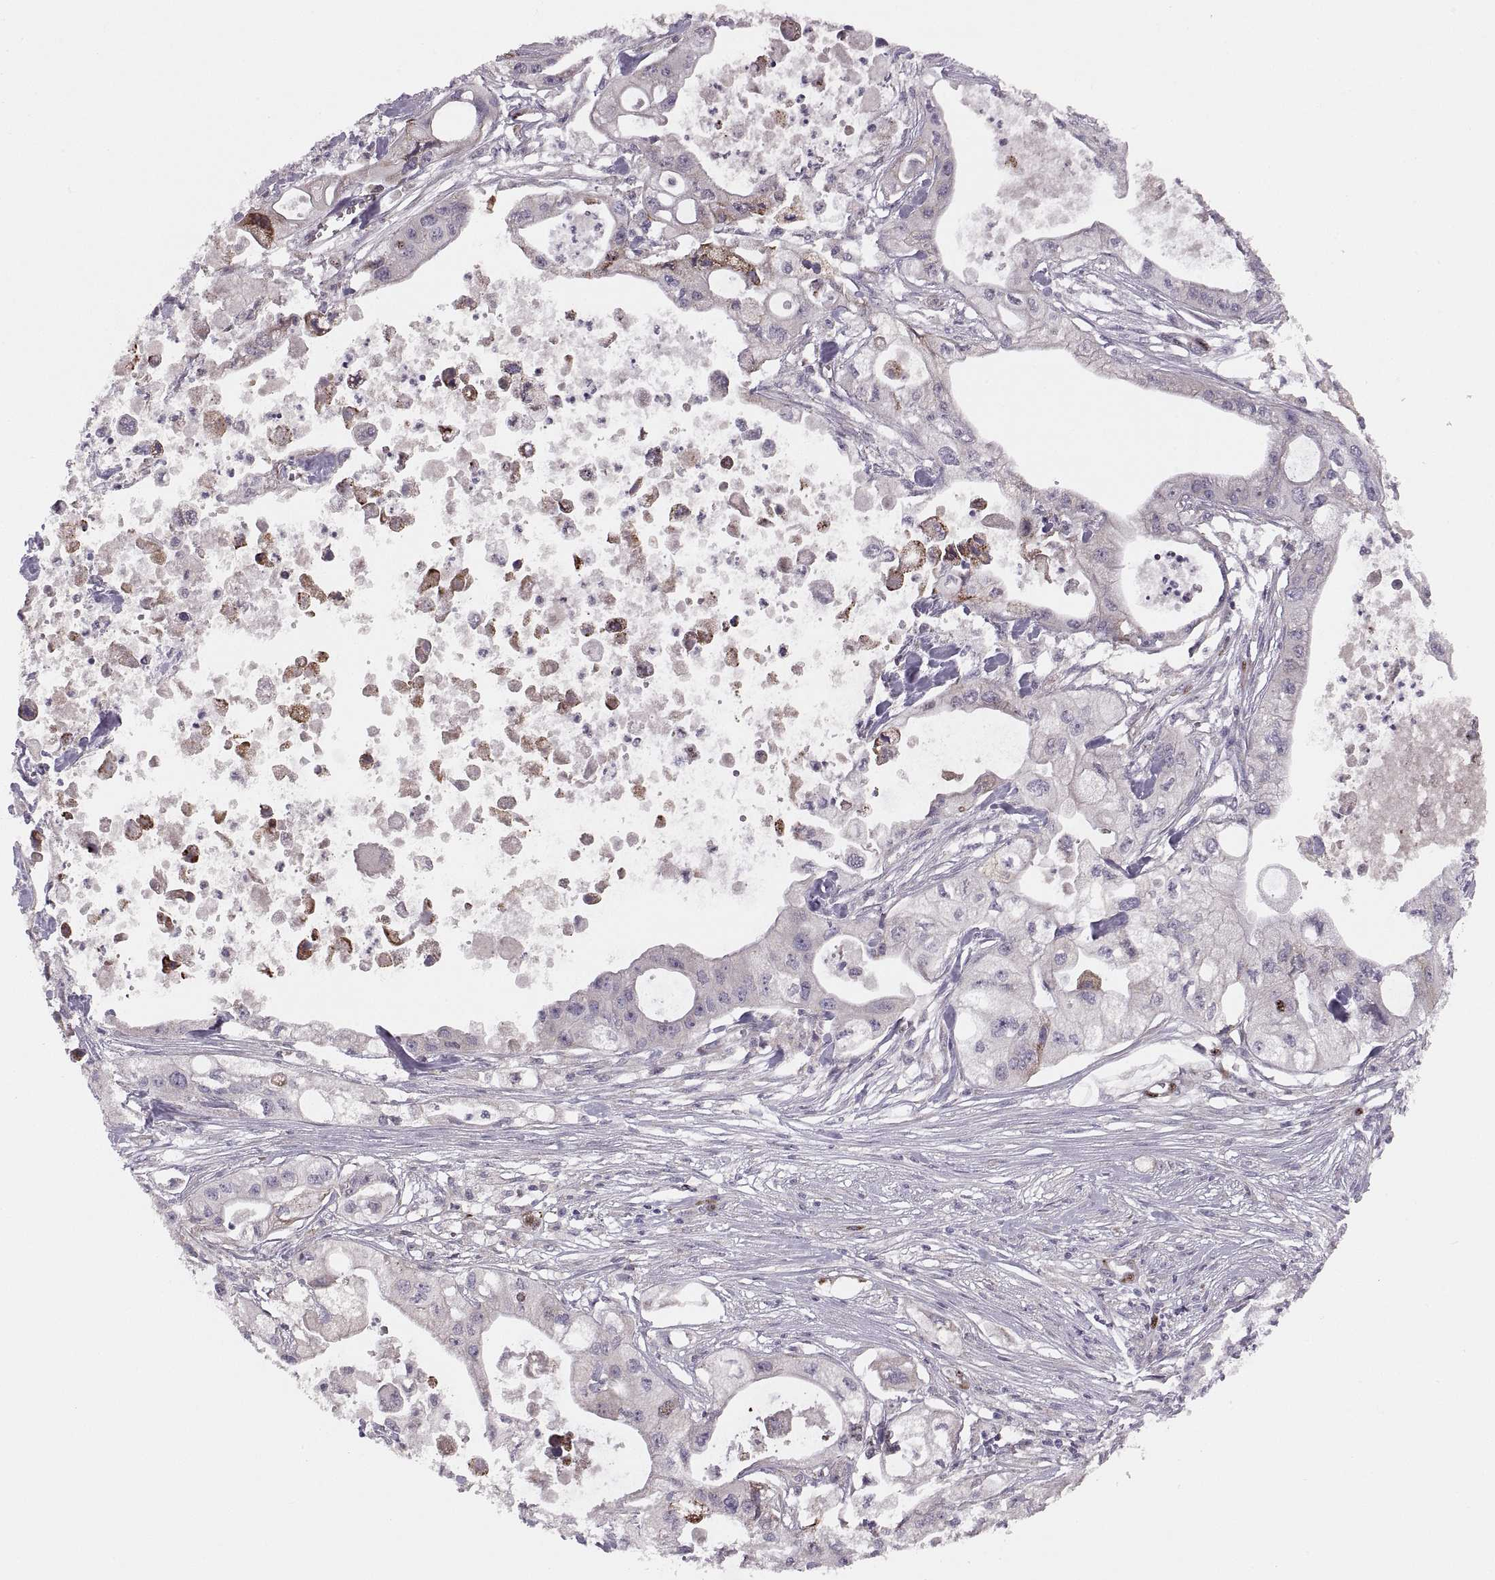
{"staining": {"intensity": "moderate", "quantity": "<25%", "location": "cytoplasmic/membranous"}, "tissue": "pancreatic cancer", "cell_type": "Tumor cells", "image_type": "cancer", "snomed": [{"axis": "morphology", "description": "Adenocarcinoma, NOS"}, {"axis": "topography", "description": "Pancreas"}], "caption": "Human pancreatic cancer stained with a brown dye displays moderate cytoplasmic/membranous positive expression in approximately <25% of tumor cells.", "gene": "ZCCHC17", "patient": {"sex": "male", "age": 70}}